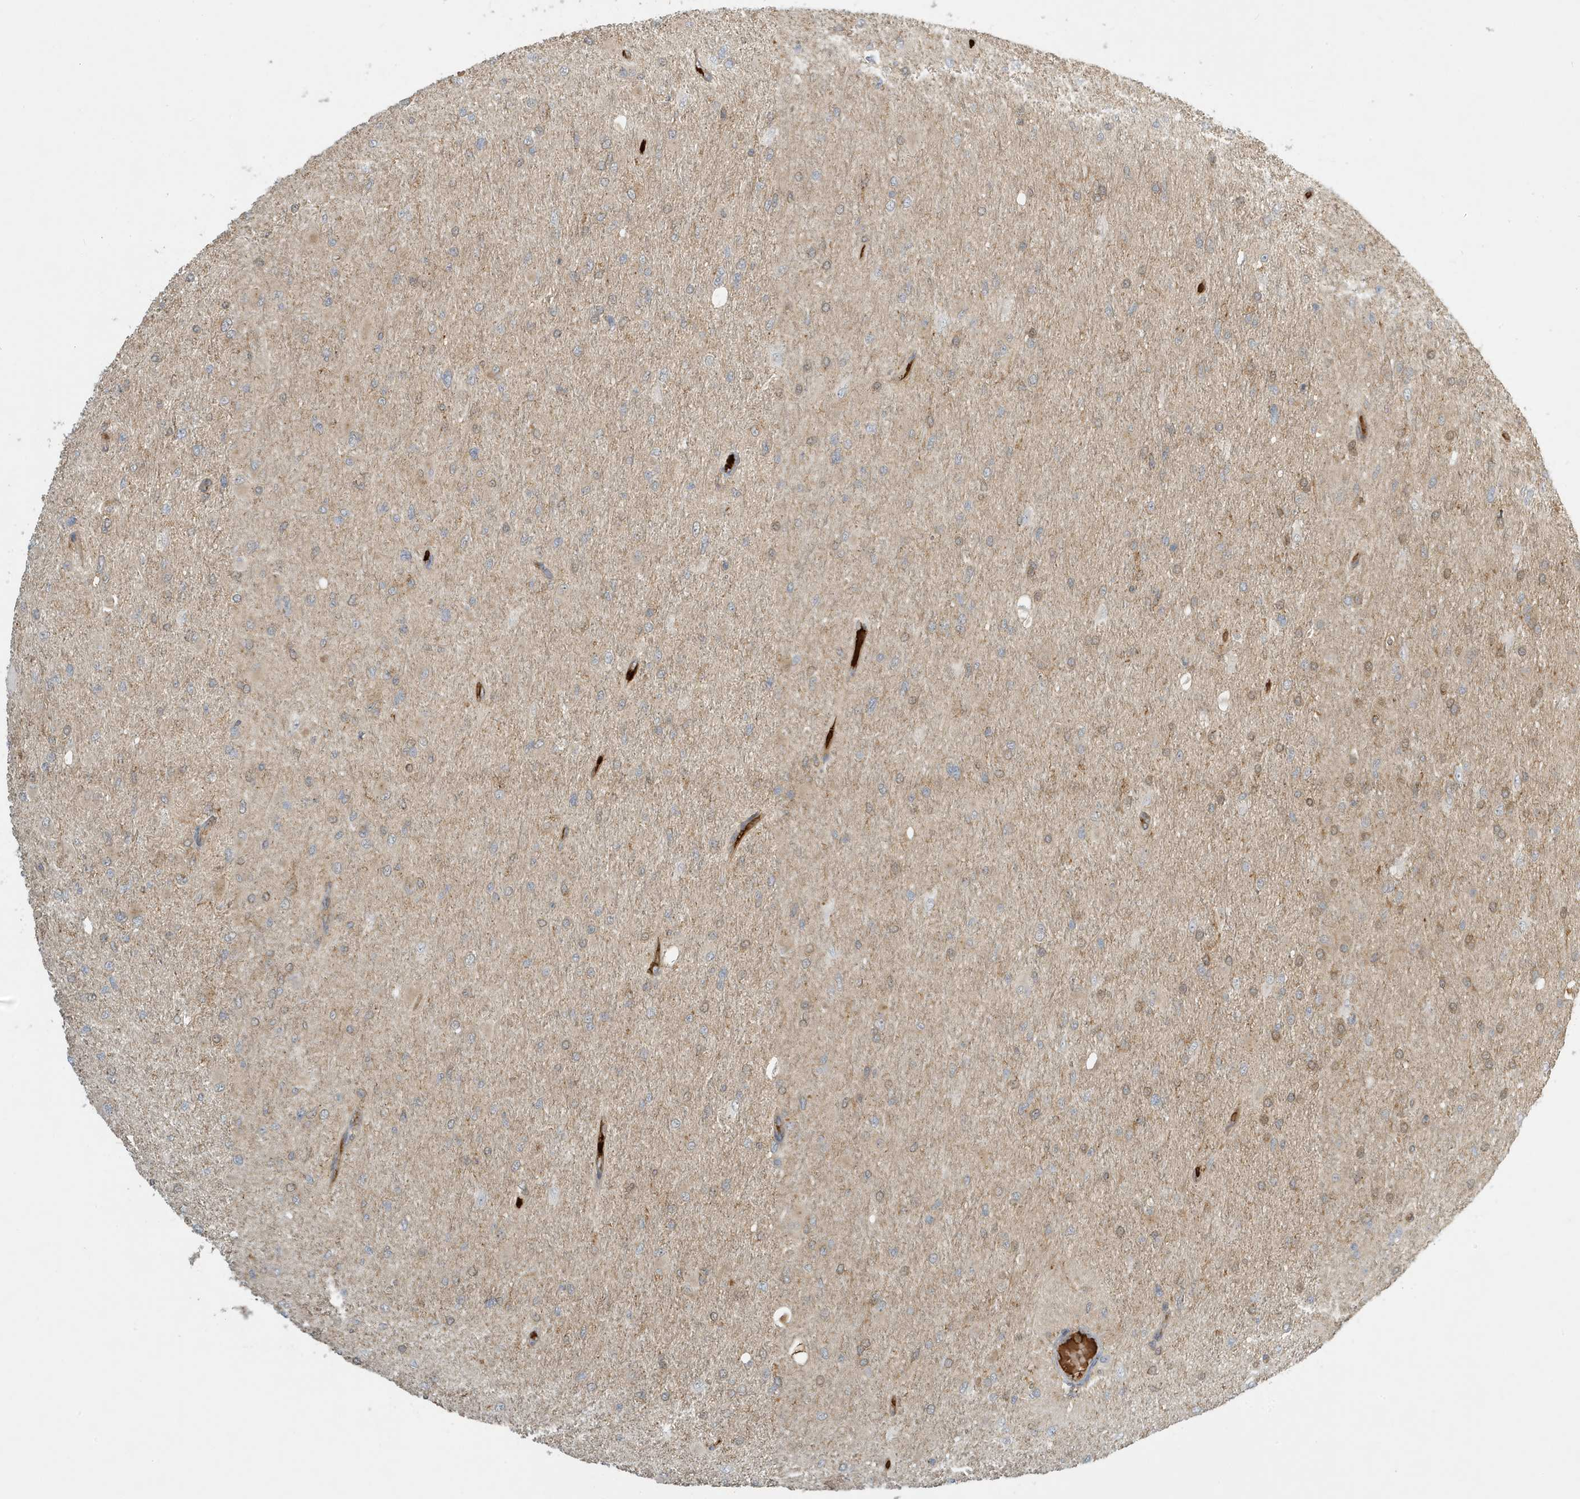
{"staining": {"intensity": "weak", "quantity": "<25%", "location": "cytoplasmic/membranous"}, "tissue": "glioma", "cell_type": "Tumor cells", "image_type": "cancer", "snomed": [{"axis": "morphology", "description": "Glioma, malignant, High grade"}, {"axis": "topography", "description": "Cerebral cortex"}], "caption": "Immunohistochemistry of human glioma demonstrates no positivity in tumor cells.", "gene": "FYCO1", "patient": {"sex": "female", "age": 36}}